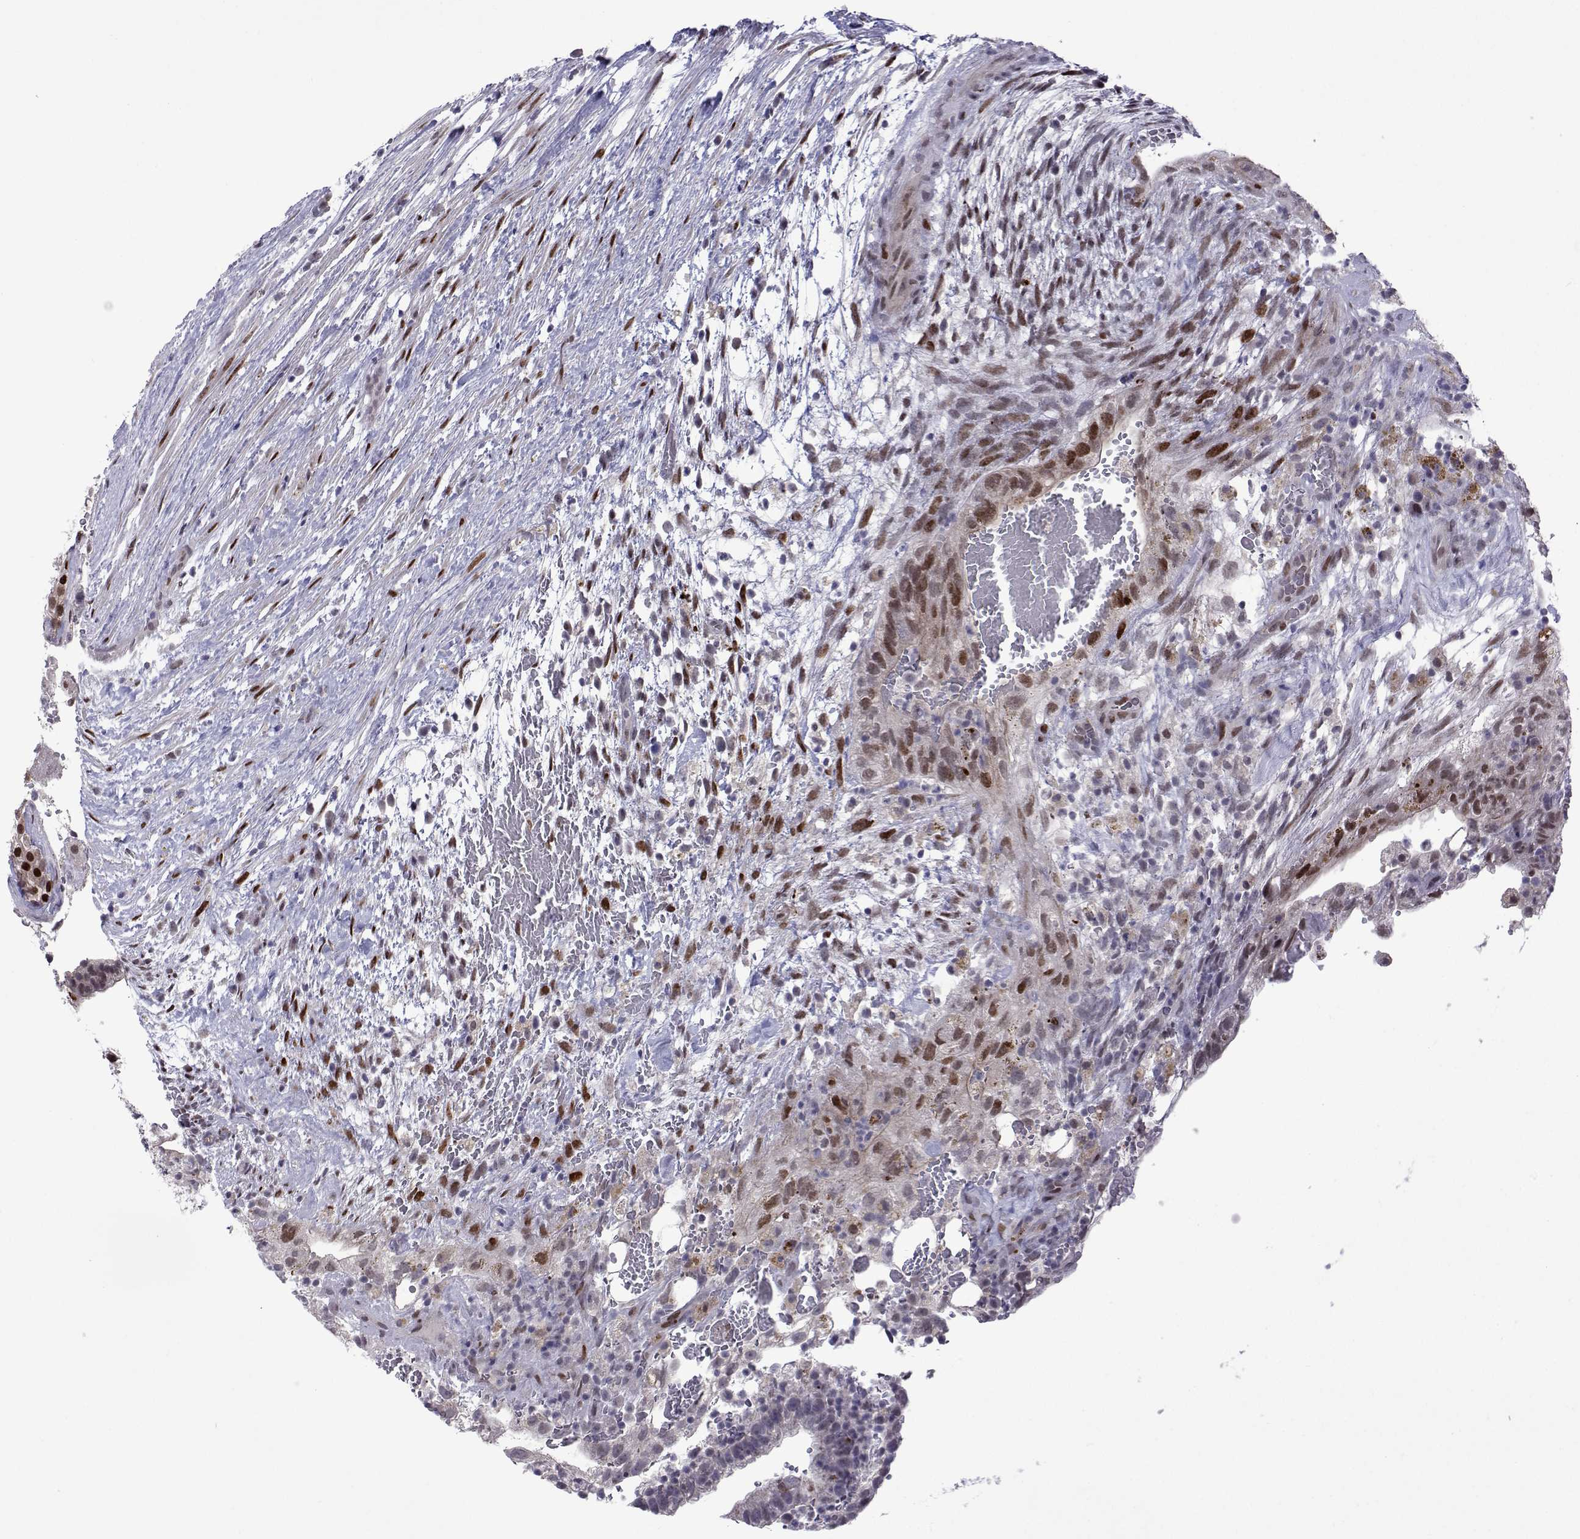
{"staining": {"intensity": "moderate", "quantity": "<25%", "location": "nuclear"}, "tissue": "testis cancer", "cell_type": "Tumor cells", "image_type": "cancer", "snomed": [{"axis": "morphology", "description": "Normal tissue, NOS"}, {"axis": "morphology", "description": "Carcinoma, Embryonal, NOS"}, {"axis": "topography", "description": "Testis"}], "caption": "Immunohistochemical staining of human testis cancer demonstrates low levels of moderate nuclear protein positivity in approximately <25% of tumor cells.", "gene": "EFCAB3", "patient": {"sex": "male", "age": 32}}